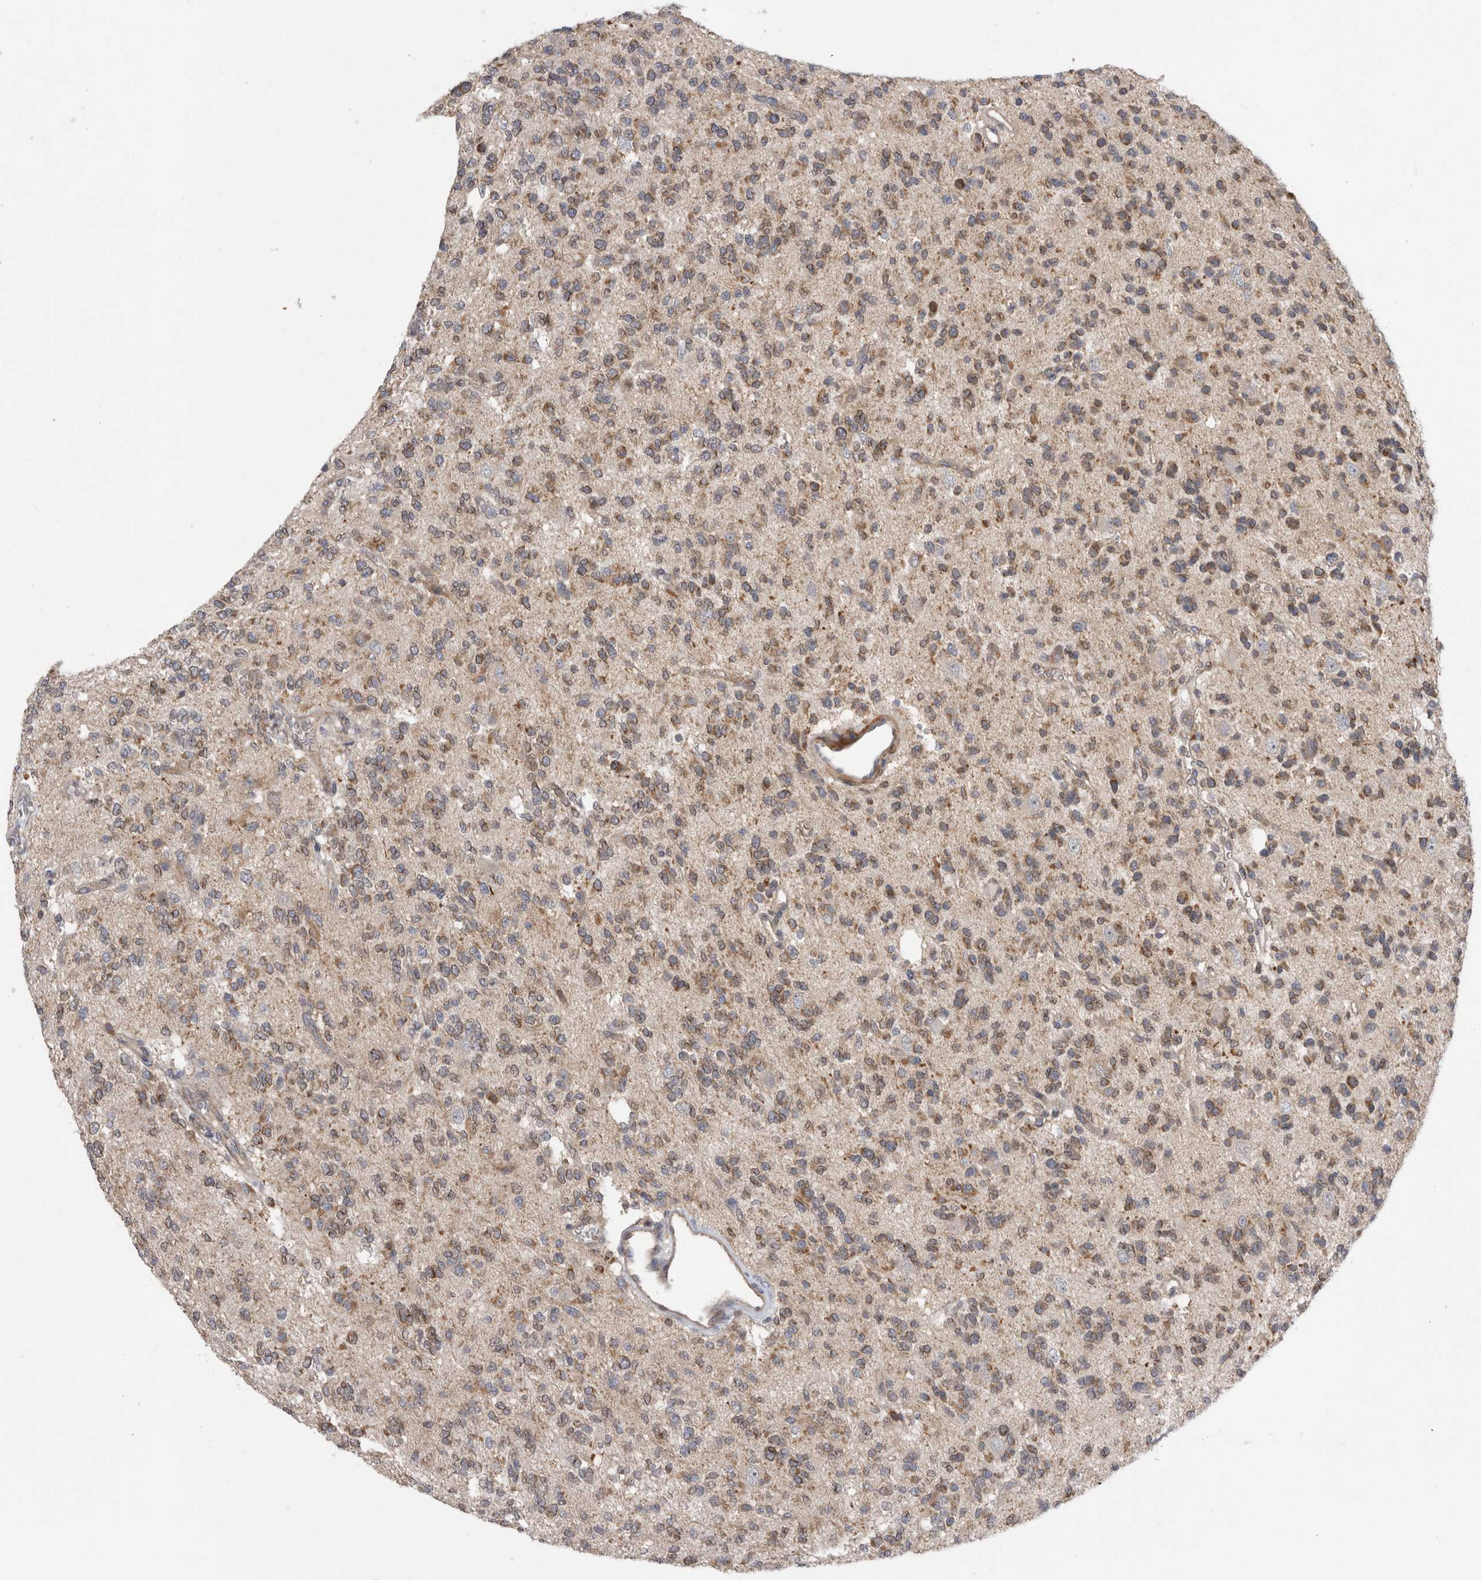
{"staining": {"intensity": "moderate", "quantity": ">75%", "location": "cytoplasmic/membranous"}, "tissue": "glioma", "cell_type": "Tumor cells", "image_type": "cancer", "snomed": [{"axis": "morphology", "description": "Glioma, malignant, Low grade"}, {"axis": "topography", "description": "Brain"}], "caption": "DAB immunohistochemical staining of malignant low-grade glioma exhibits moderate cytoplasmic/membranous protein expression in approximately >75% of tumor cells.", "gene": "DARS2", "patient": {"sex": "male", "age": 38}}